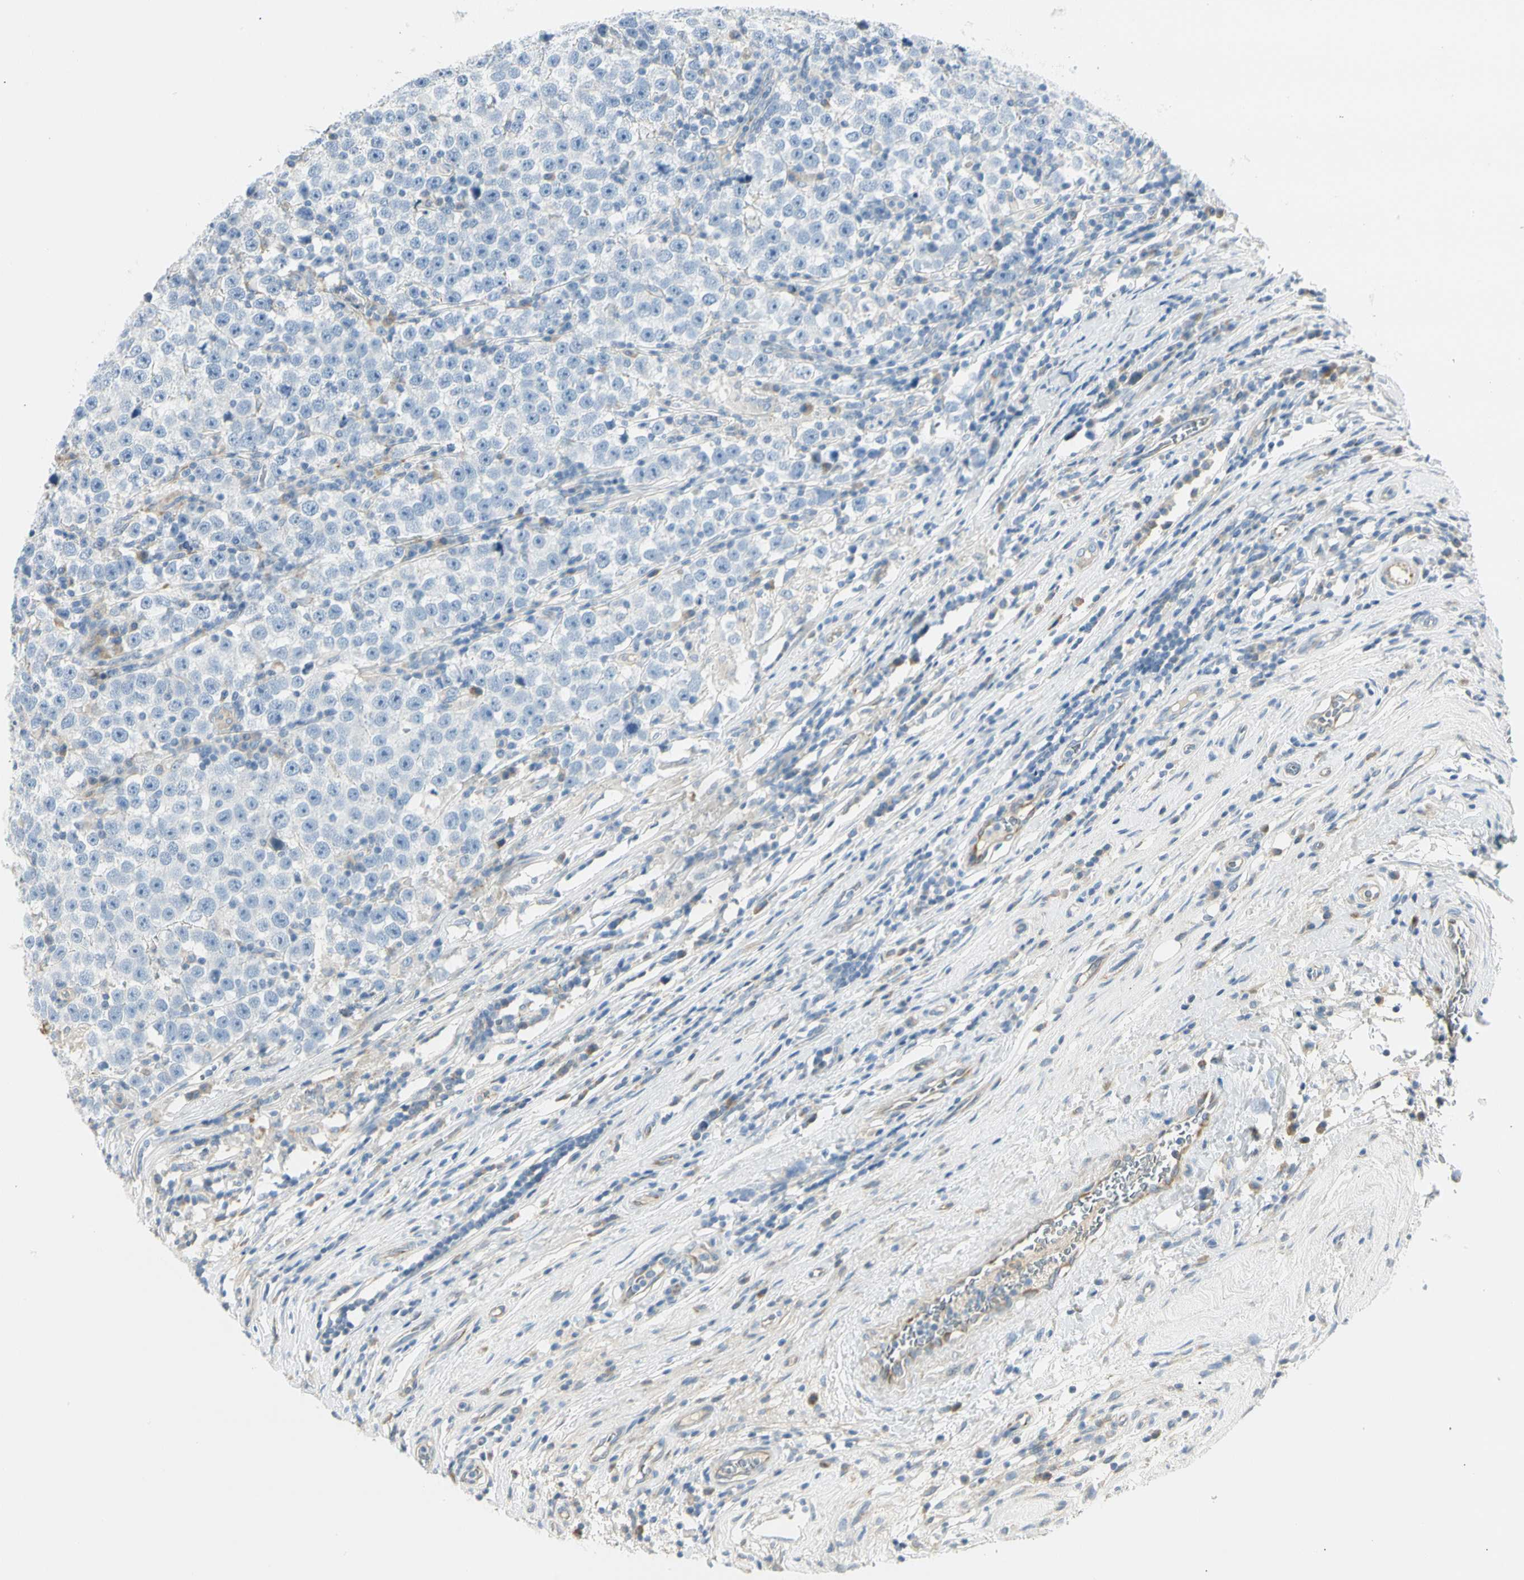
{"staining": {"intensity": "negative", "quantity": "none", "location": "none"}, "tissue": "testis cancer", "cell_type": "Tumor cells", "image_type": "cancer", "snomed": [{"axis": "morphology", "description": "Seminoma, NOS"}, {"axis": "topography", "description": "Testis"}], "caption": "Tumor cells show no significant protein expression in testis seminoma. (Stains: DAB immunohistochemistry with hematoxylin counter stain, Microscopy: brightfield microscopy at high magnification).", "gene": "TNFSF11", "patient": {"sex": "male", "age": 43}}